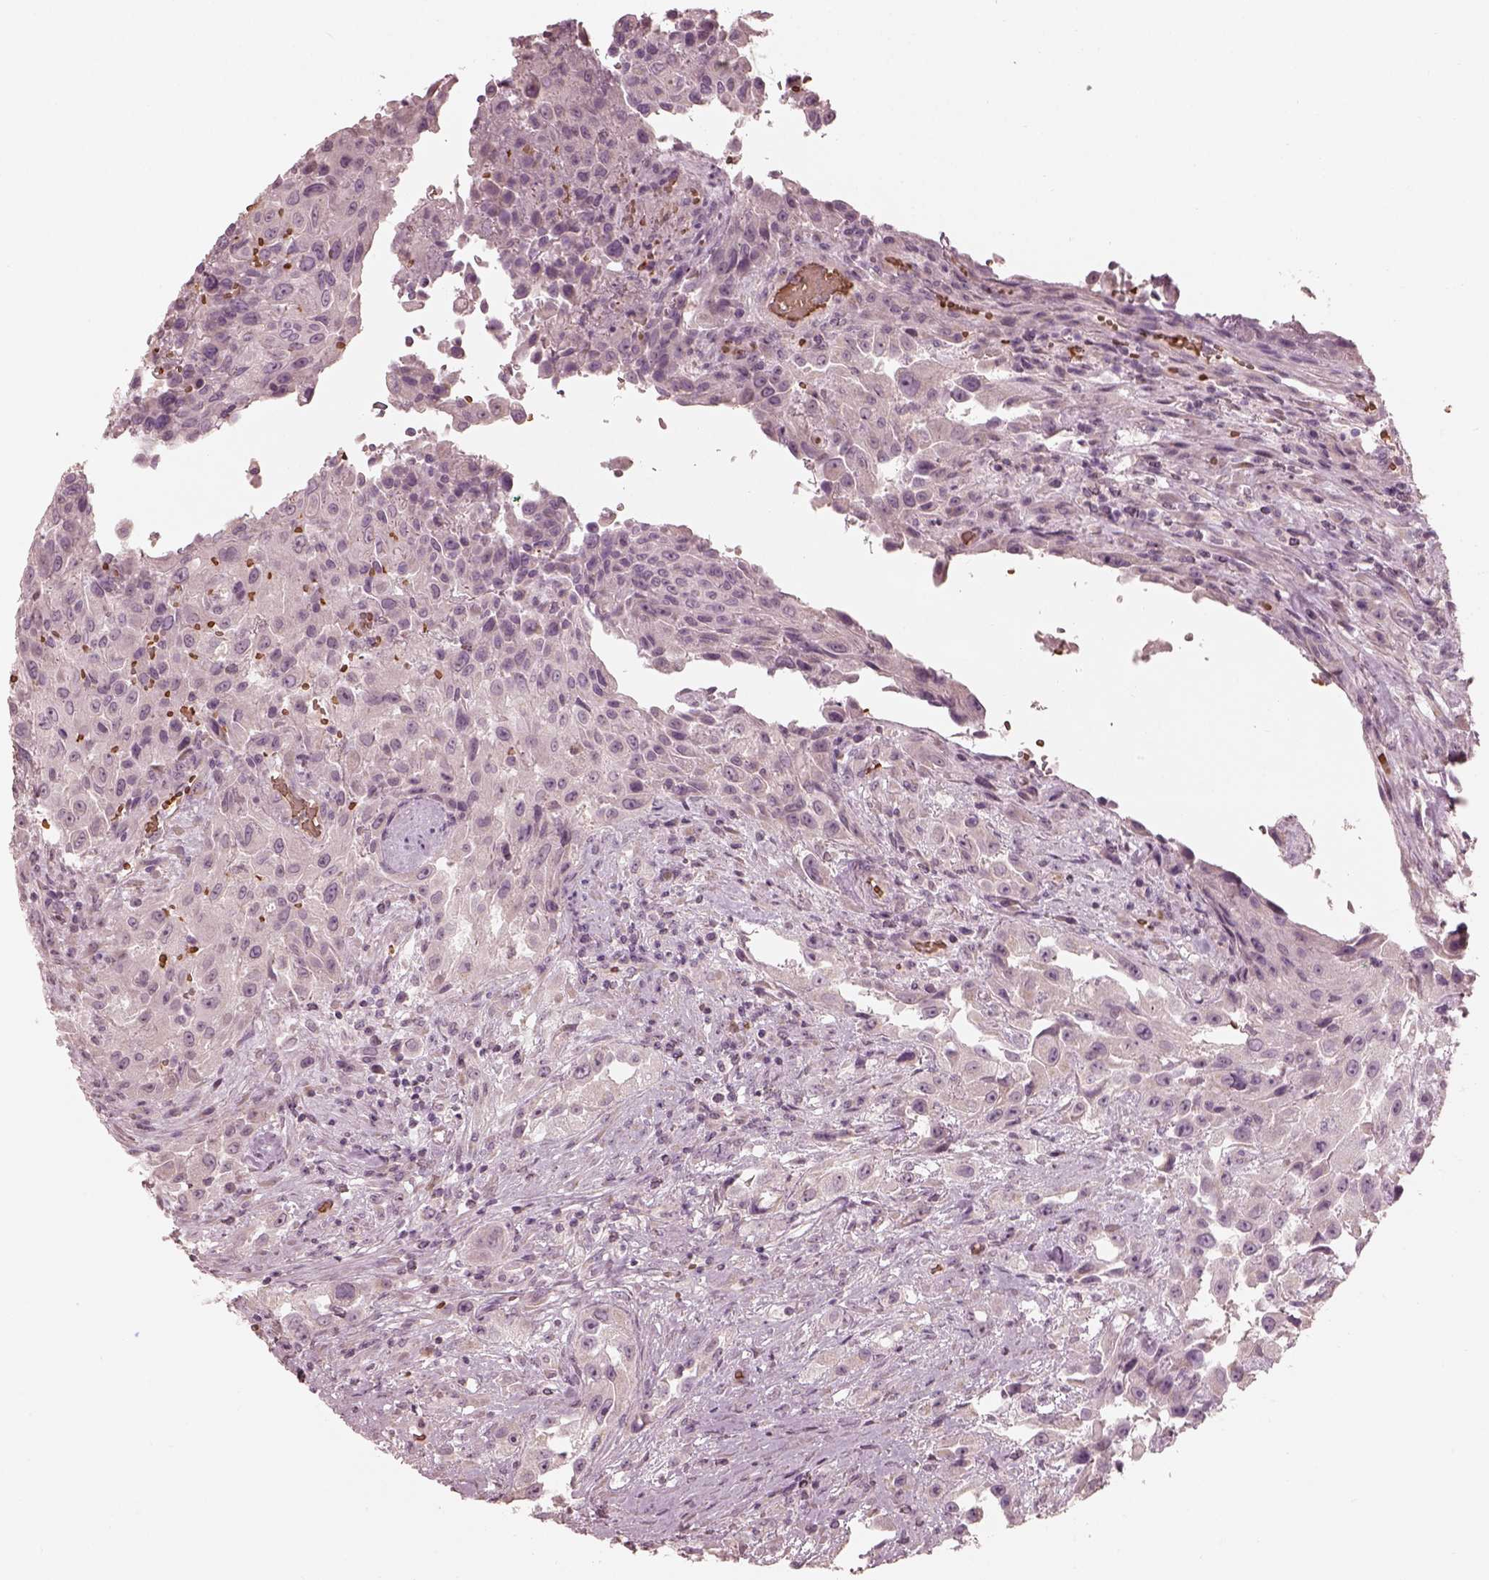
{"staining": {"intensity": "negative", "quantity": "none", "location": "none"}, "tissue": "urothelial cancer", "cell_type": "Tumor cells", "image_type": "cancer", "snomed": [{"axis": "morphology", "description": "Urothelial carcinoma, High grade"}, {"axis": "topography", "description": "Urinary bladder"}], "caption": "Human urothelial cancer stained for a protein using immunohistochemistry (IHC) demonstrates no staining in tumor cells.", "gene": "ANKLE1", "patient": {"sex": "male", "age": 79}}